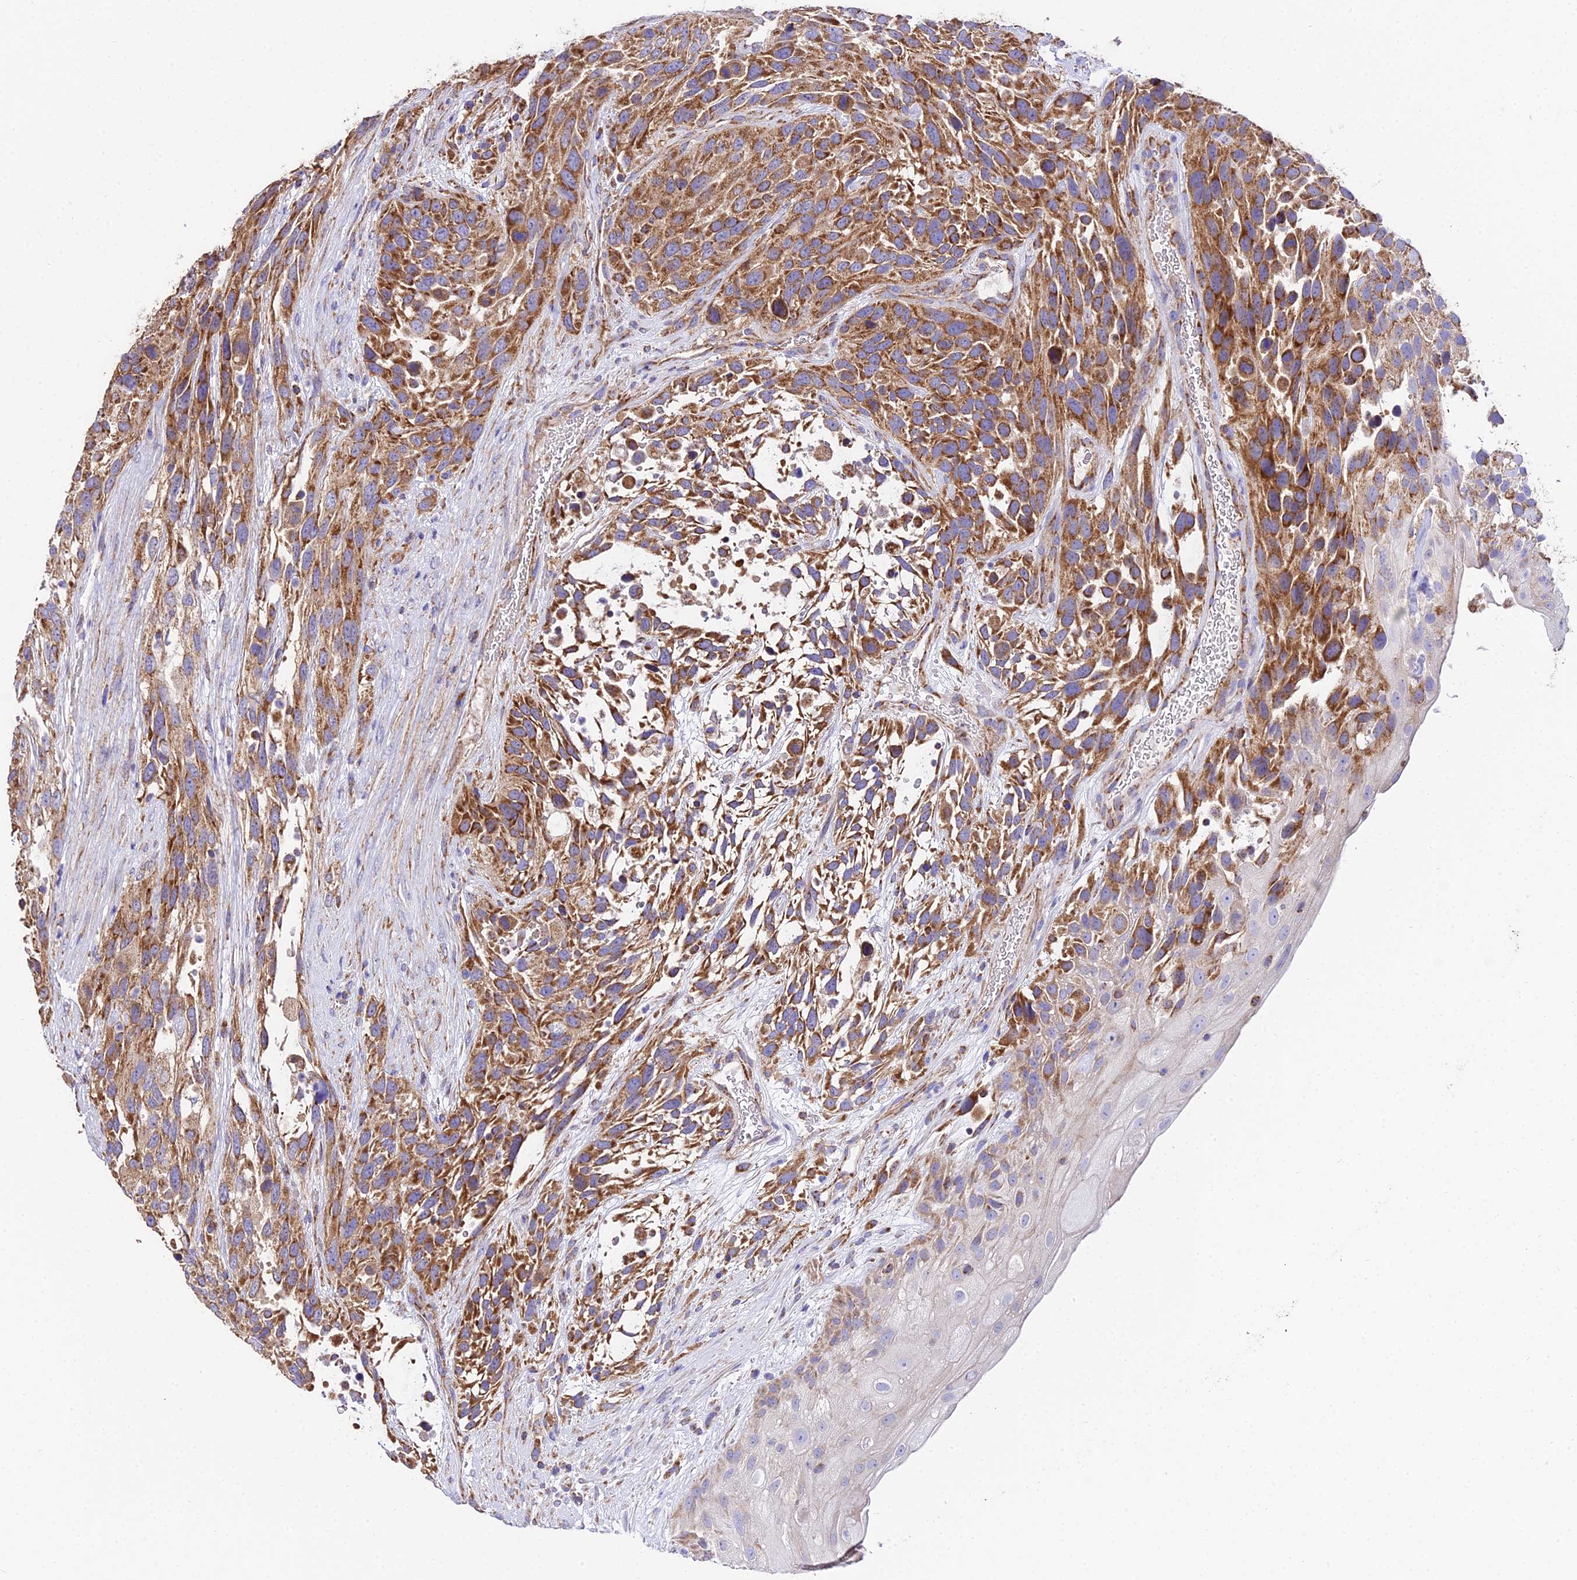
{"staining": {"intensity": "moderate", "quantity": ">75%", "location": "cytoplasmic/membranous"}, "tissue": "urothelial cancer", "cell_type": "Tumor cells", "image_type": "cancer", "snomed": [{"axis": "morphology", "description": "Urothelial carcinoma, High grade"}, {"axis": "topography", "description": "Urinary bladder"}], "caption": "DAB (3,3'-diaminobenzidine) immunohistochemical staining of urothelial cancer shows moderate cytoplasmic/membranous protein expression in about >75% of tumor cells.", "gene": "OCIAD1", "patient": {"sex": "female", "age": 70}}